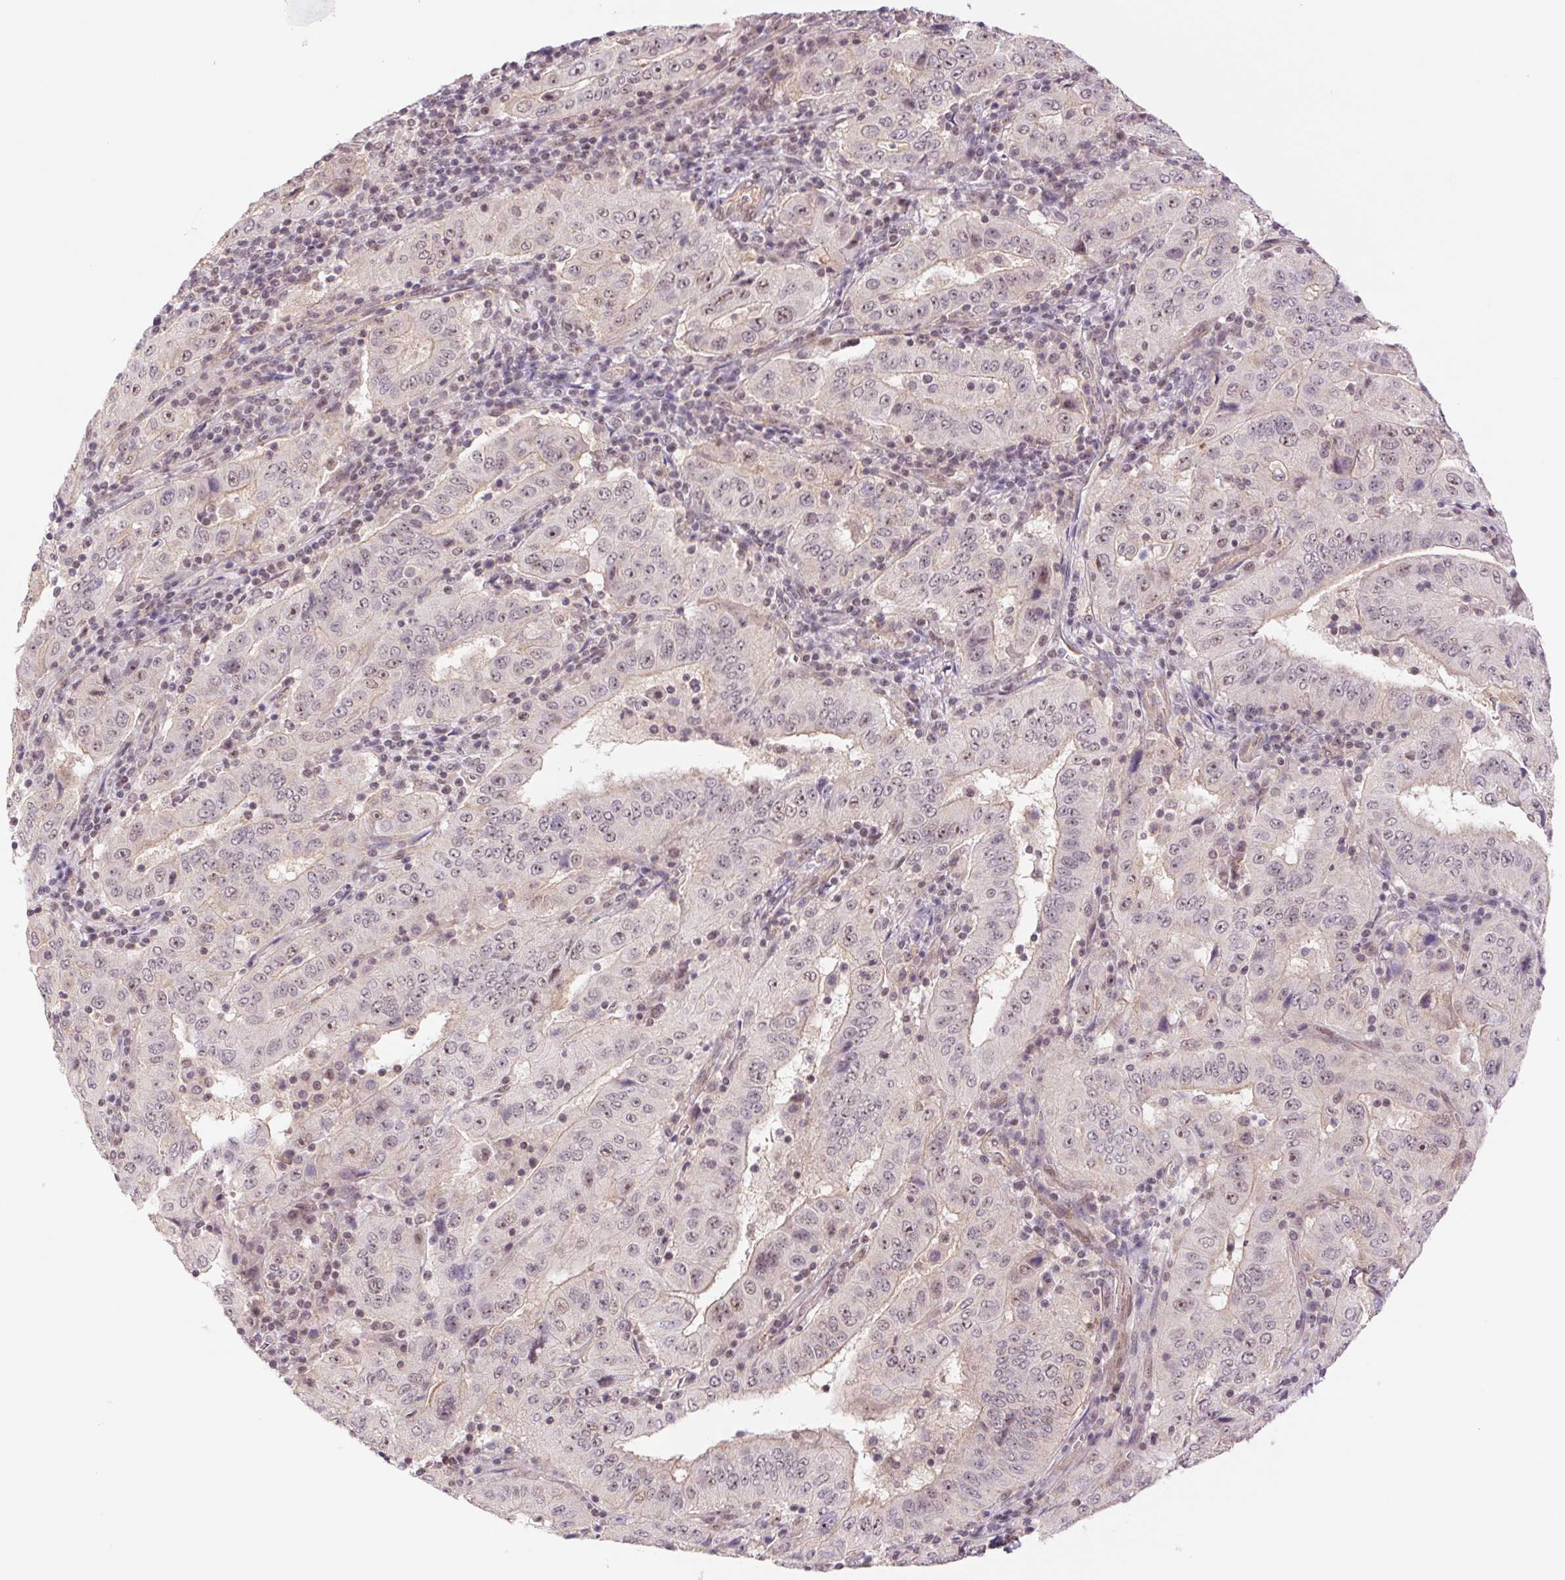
{"staining": {"intensity": "weak", "quantity": "<25%", "location": "nuclear"}, "tissue": "pancreatic cancer", "cell_type": "Tumor cells", "image_type": "cancer", "snomed": [{"axis": "morphology", "description": "Adenocarcinoma, NOS"}, {"axis": "topography", "description": "Pancreas"}], "caption": "Tumor cells show no significant protein positivity in pancreatic cancer (adenocarcinoma). Brightfield microscopy of IHC stained with DAB (brown) and hematoxylin (blue), captured at high magnification.", "gene": "CWC25", "patient": {"sex": "male", "age": 63}}